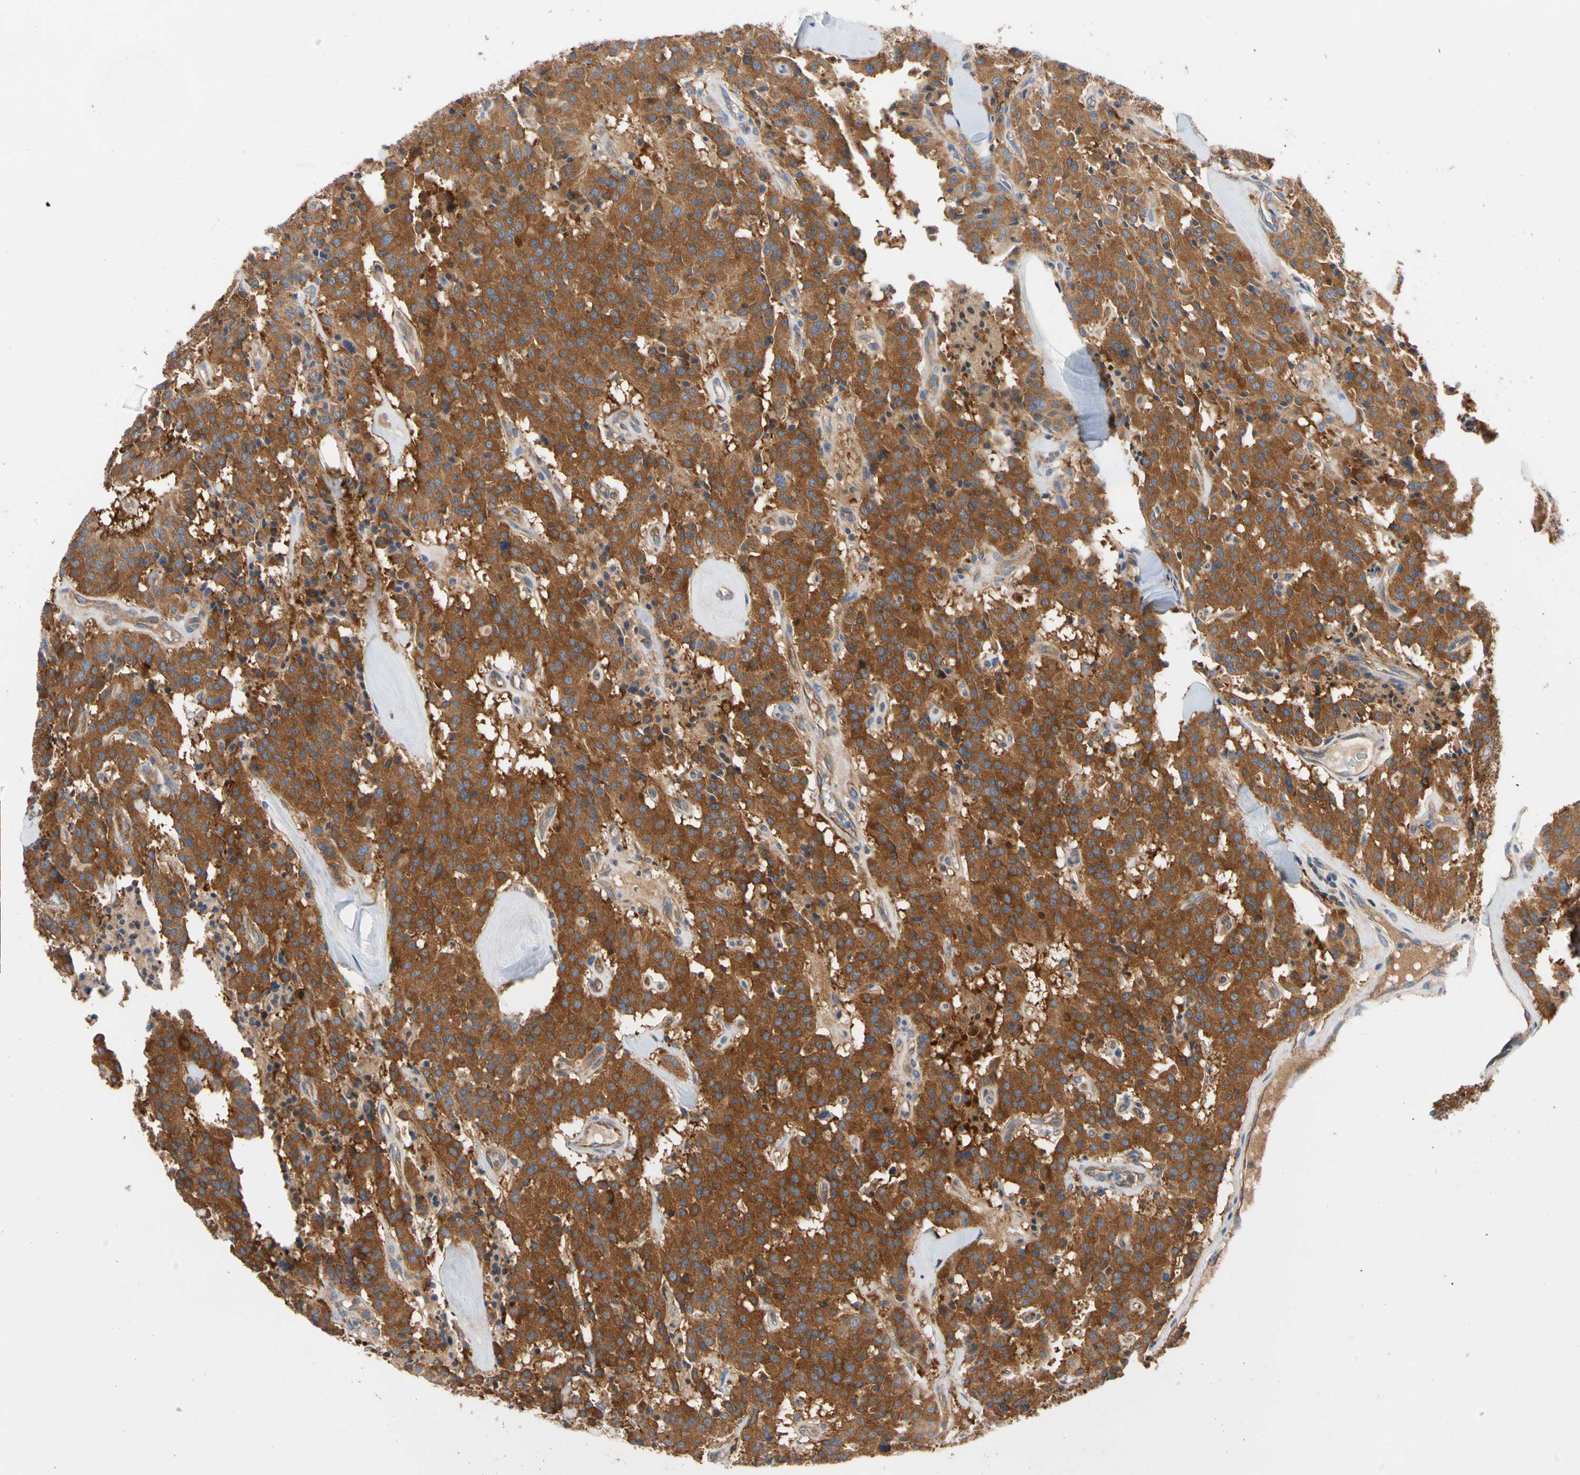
{"staining": {"intensity": "strong", "quantity": ">75%", "location": "cytoplasmic/membranous"}, "tissue": "carcinoid", "cell_type": "Tumor cells", "image_type": "cancer", "snomed": [{"axis": "morphology", "description": "Carcinoid, malignant, NOS"}, {"axis": "topography", "description": "Lung"}], "caption": "Brown immunohistochemical staining in carcinoid (malignant) reveals strong cytoplasmic/membranous expression in approximately >75% of tumor cells.", "gene": "GPHN", "patient": {"sex": "male", "age": 30}}